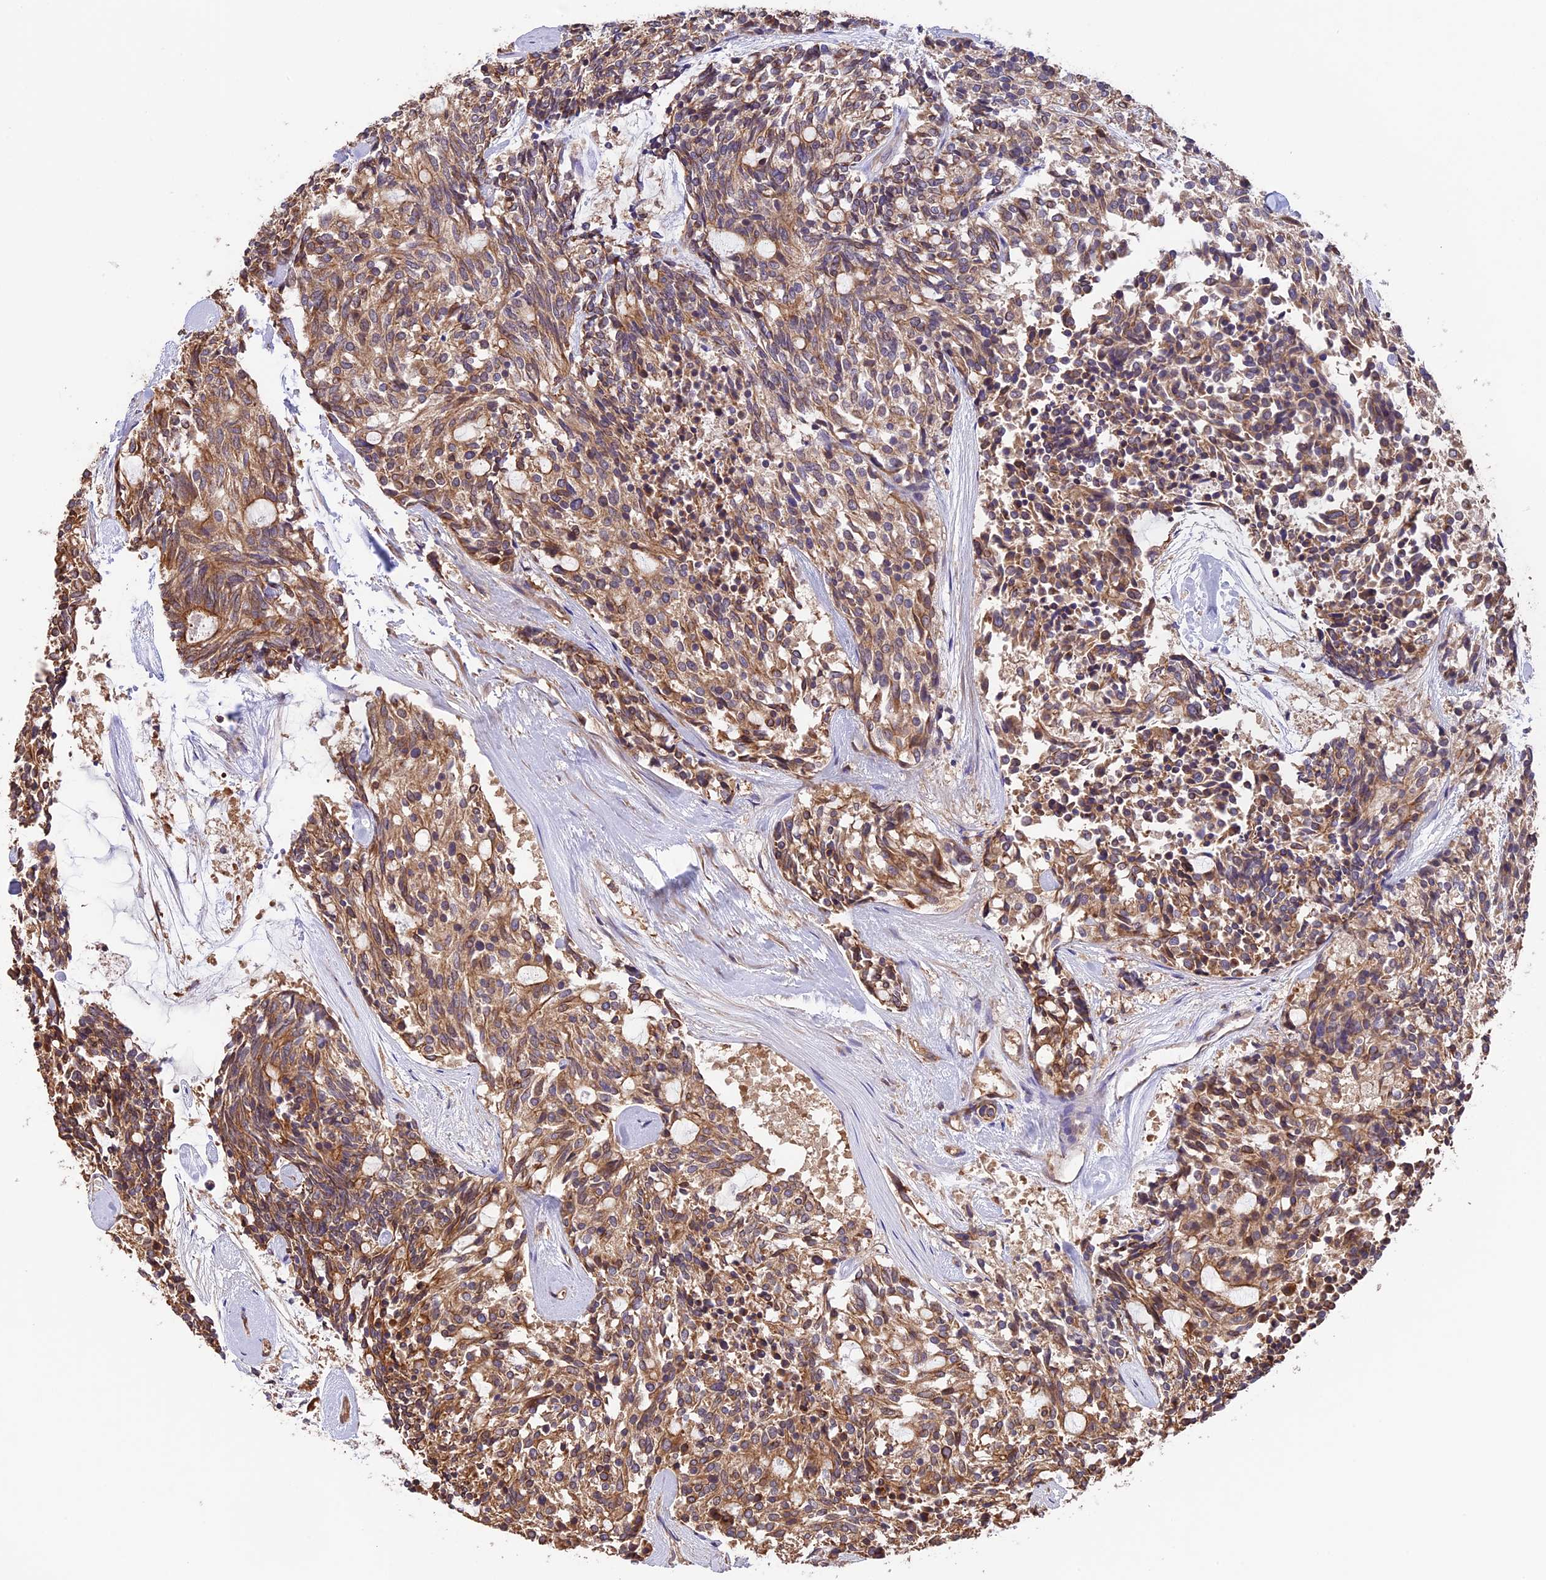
{"staining": {"intensity": "moderate", "quantity": ">75%", "location": "cytoplasmic/membranous"}, "tissue": "carcinoid", "cell_type": "Tumor cells", "image_type": "cancer", "snomed": [{"axis": "morphology", "description": "Carcinoid, malignant, NOS"}, {"axis": "topography", "description": "Pancreas"}], "caption": "Carcinoid (malignant) tissue displays moderate cytoplasmic/membranous positivity in approximately >75% of tumor cells, visualized by immunohistochemistry.", "gene": "GAS8", "patient": {"sex": "female", "age": 54}}